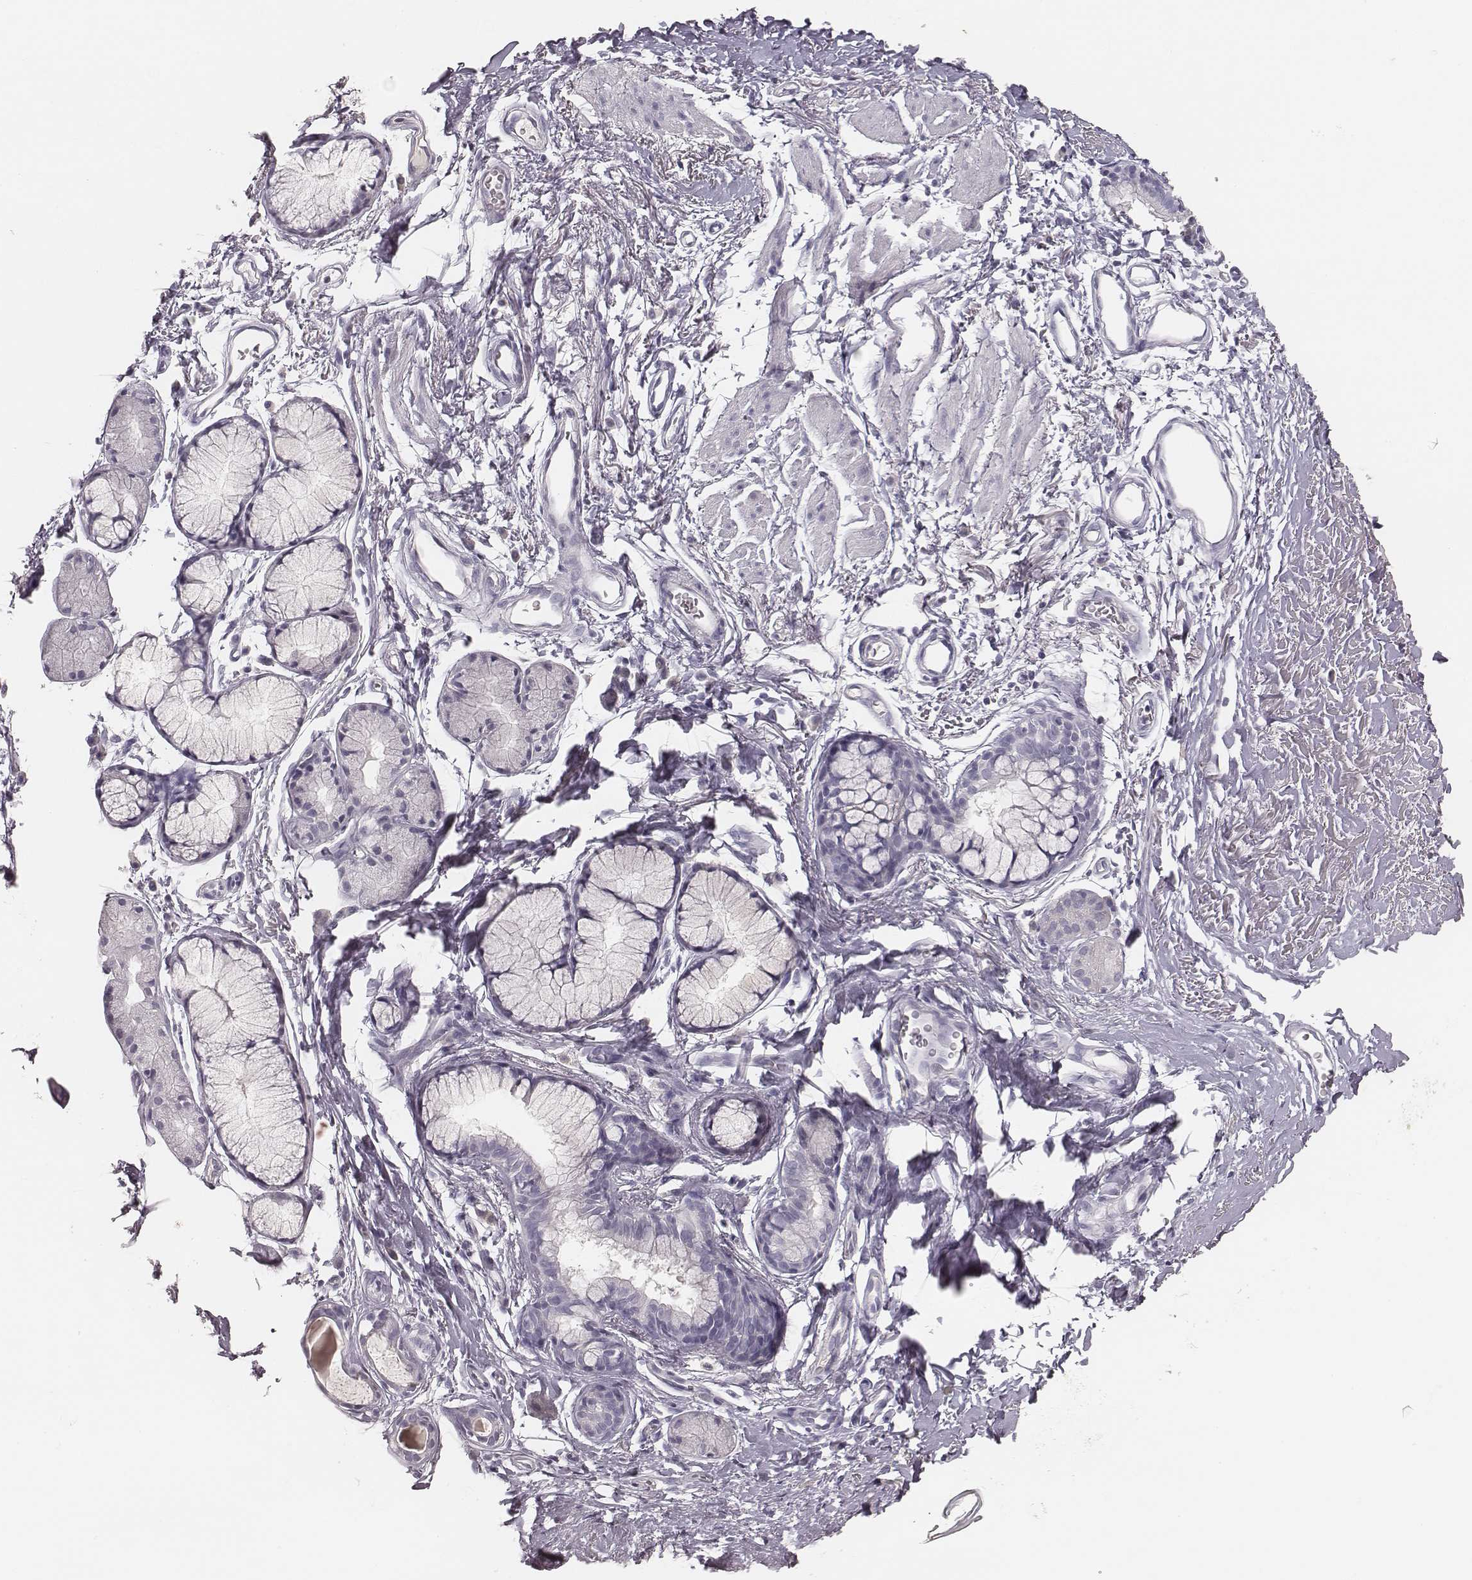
{"staining": {"intensity": "negative", "quantity": "none", "location": "none"}, "tissue": "soft tissue", "cell_type": "Fibroblasts", "image_type": "normal", "snomed": [{"axis": "morphology", "description": "Normal tissue, NOS"}, {"axis": "topography", "description": "Cartilage tissue"}, {"axis": "topography", "description": "Bronchus"}], "caption": "IHC of benign human soft tissue displays no positivity in fibroblasts. (DAB immunohistochemistry, high magnification).", "gene": "MYH6", "patient": {"sex": "female", "age": 79}}